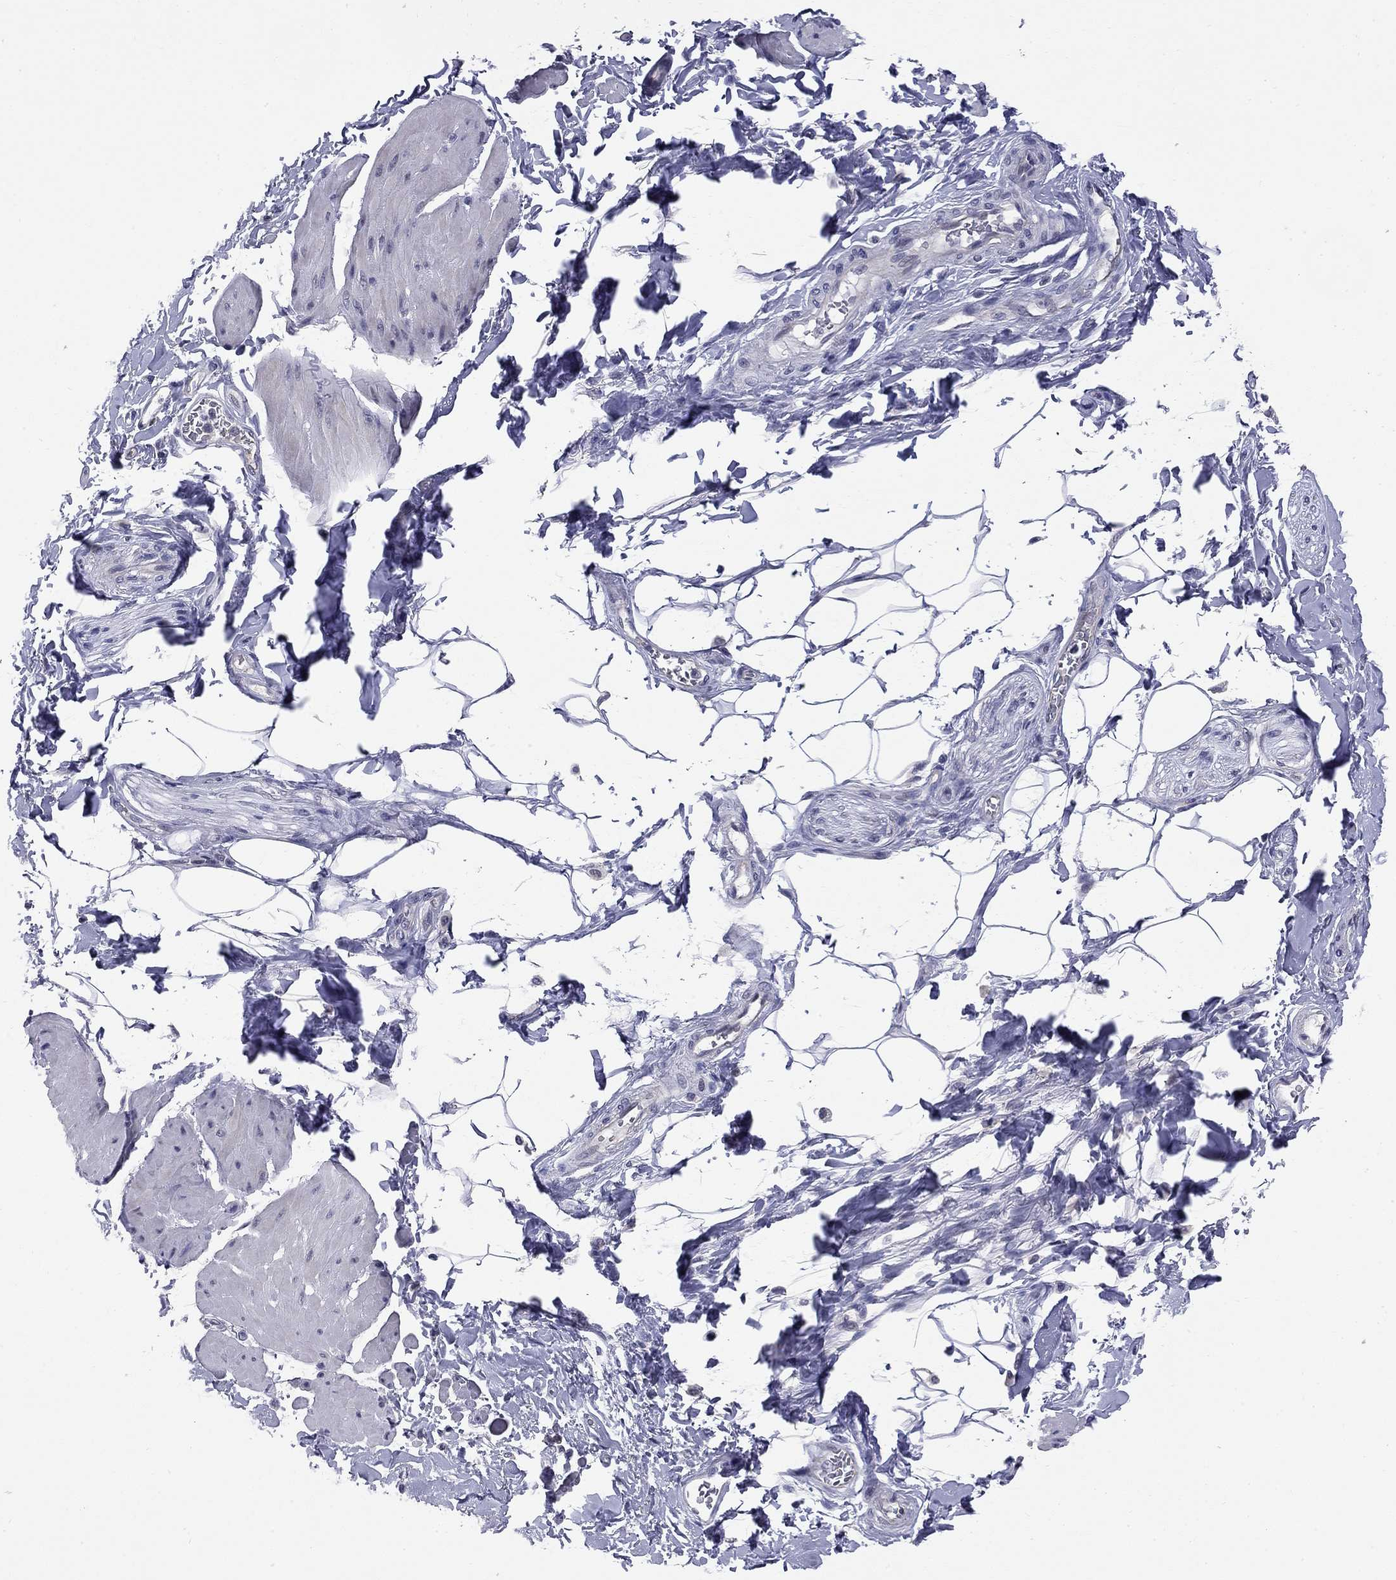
{"staining": {"intensity": "negative", "quantity": "none", "location": "none"}, "tissue": "smooth muscle", "cell_type": "Smooth muscle cells", "image_type": "normal", "snomed": [{"axis": "morphology", "description": "Normal tissue, NOS"}, {"axis": "topography", "description": "Adipose tissue"}, {"axis": "topography", "description": "Smooth muscle"}, {"axis": "topography", "description": "Peripheral nerve tissue"}], "caption": "Immunohistochemical staining of benign human smooth muscle demonstrates no significant staining in smooth muscle cells. (IHC, brightfield microscopy, high magnification).", "gene": "HTR4", "patient": {"sex": "male", "age": 83}}